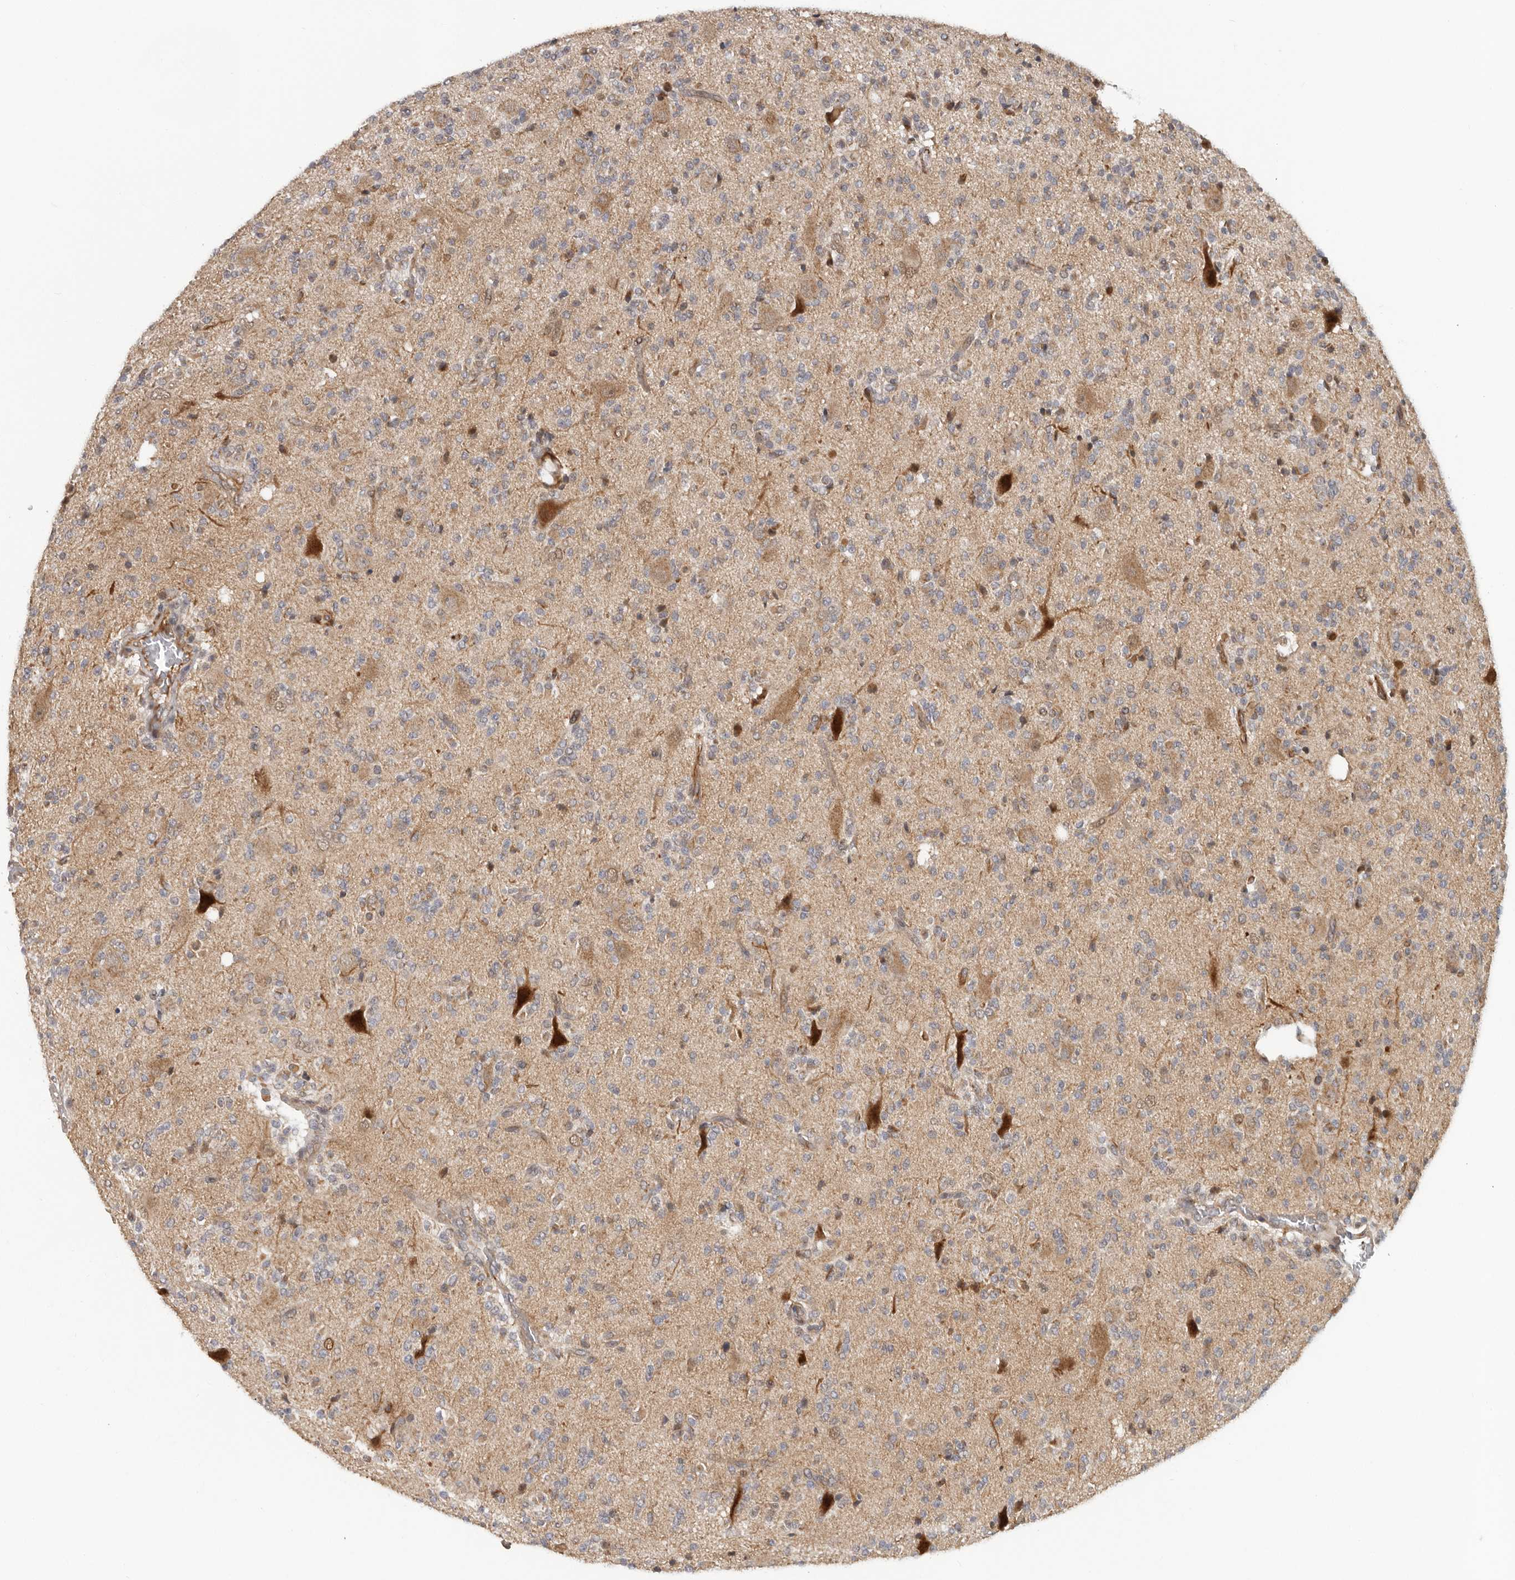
{"staining": {"intensity": "moderate", "quantity": "<25%", "location": "cytoplasmic/membranous"}, "tissue": "glioma", "cell_type": "Tumor cells", "image_type": "cancer", "snomed": [{"axis": "morphology", "description": "Glioma, malignant, High grade"}, {"axis": "topography", "description": "Brain"}], "caption": "The photomicrograph displays a brown stain indicating the presence of a protein in the cytoplasmic/membranous of tumor cells in glioma.", "gene": "RNF157", "patient": {"sex": "male", "age": 34}}